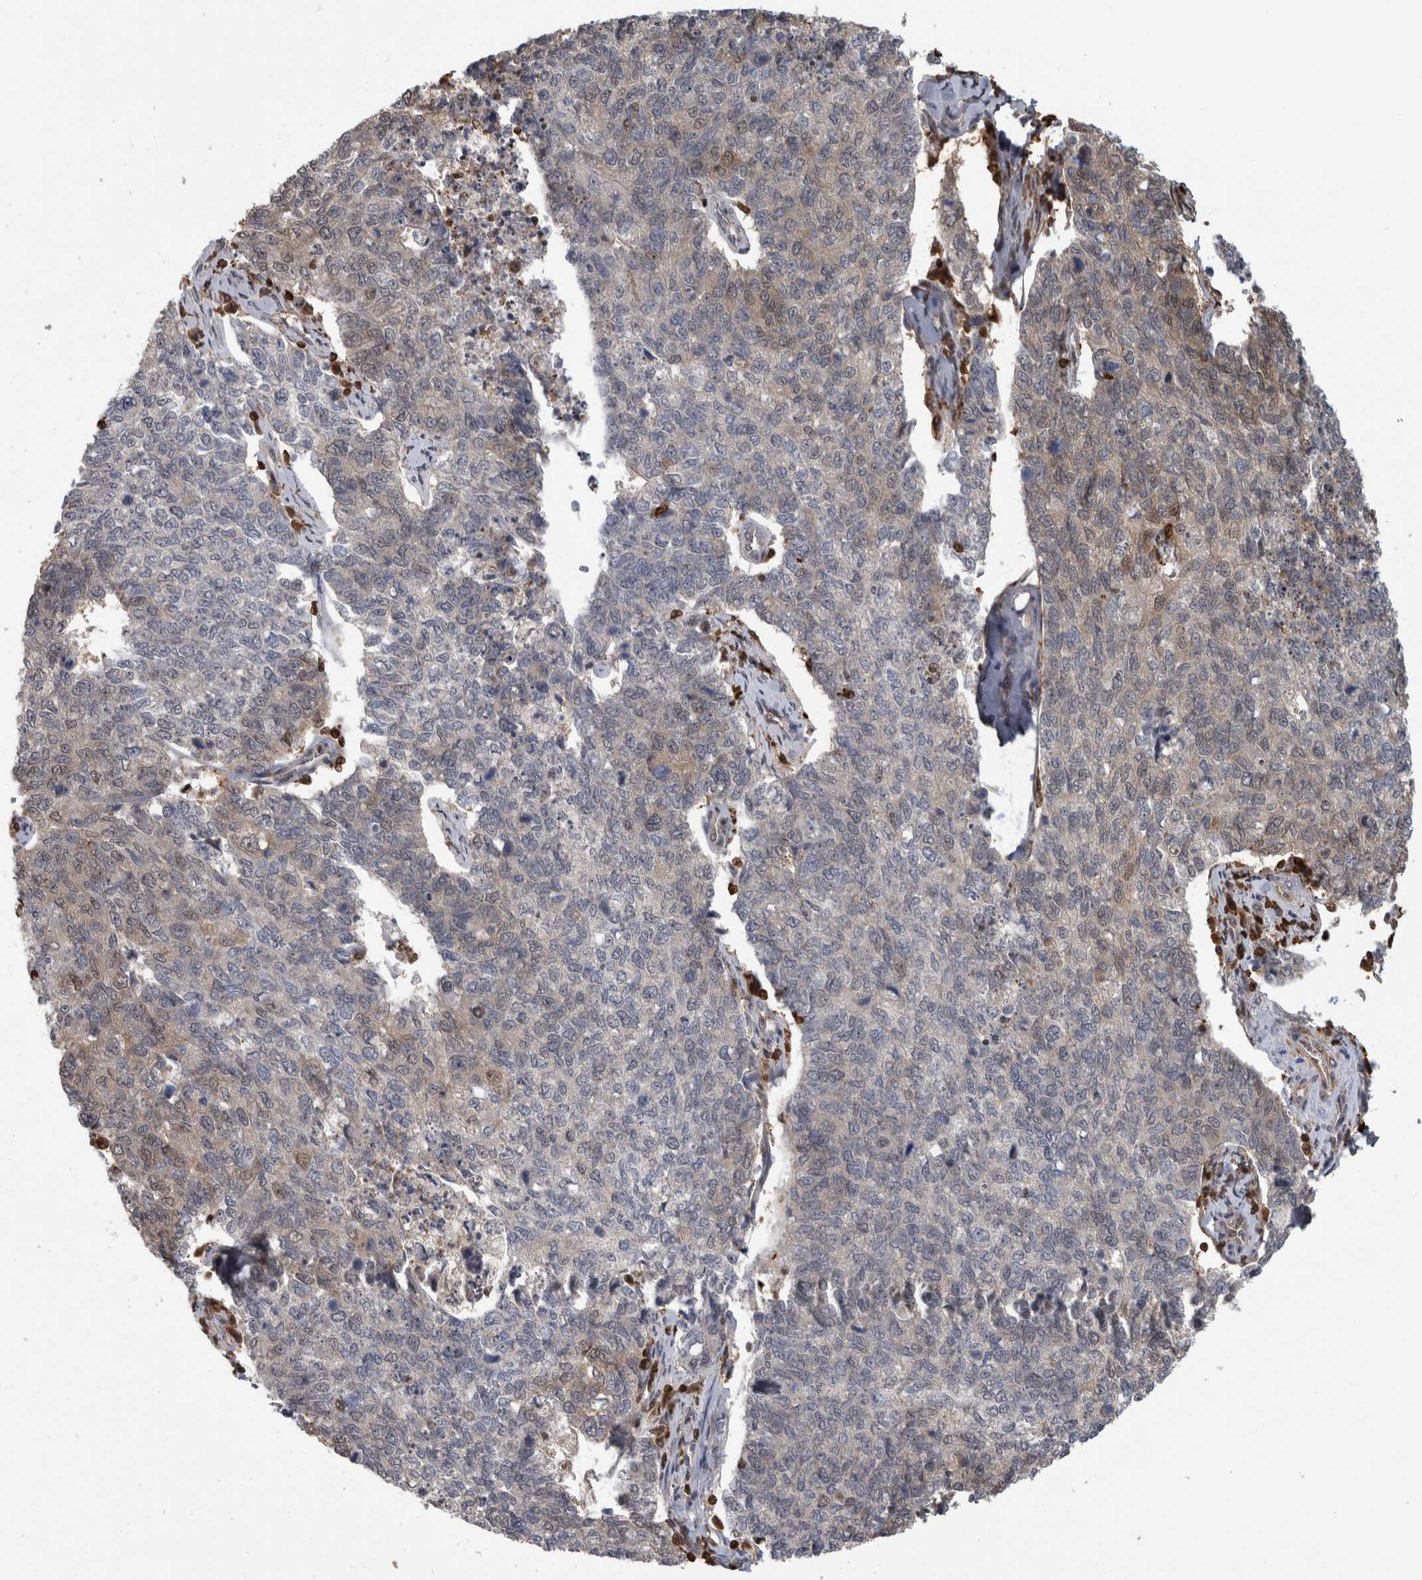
{"staining": {"intensity": "weak", "quantity": "<25%", "location": "cytoplasmic/membranous"}, "tissue": "cervical cancer", "cell_type": "Tumor cells", "image_type": "cancer", "snomed": [{"axis": "morphology", "description": "Squamous cell carcinoma, NOS"}, {"axis": "topography", "description": "Cervix"}], "caption": "Immunohistochemistry image of neoplastic tissue: human cervical cancer (squamous cell carcinoma) stained with DAB (3,3'-diaminobenzidine) reveals no significant protein positivity in tumor cells. Brightfield microscopy of IHC stained with DAB (brown) and hematoxylin (blue), captured at high magnification.", "gene": "TDRD7", "patient": {"sex": "female", "age": 63}}